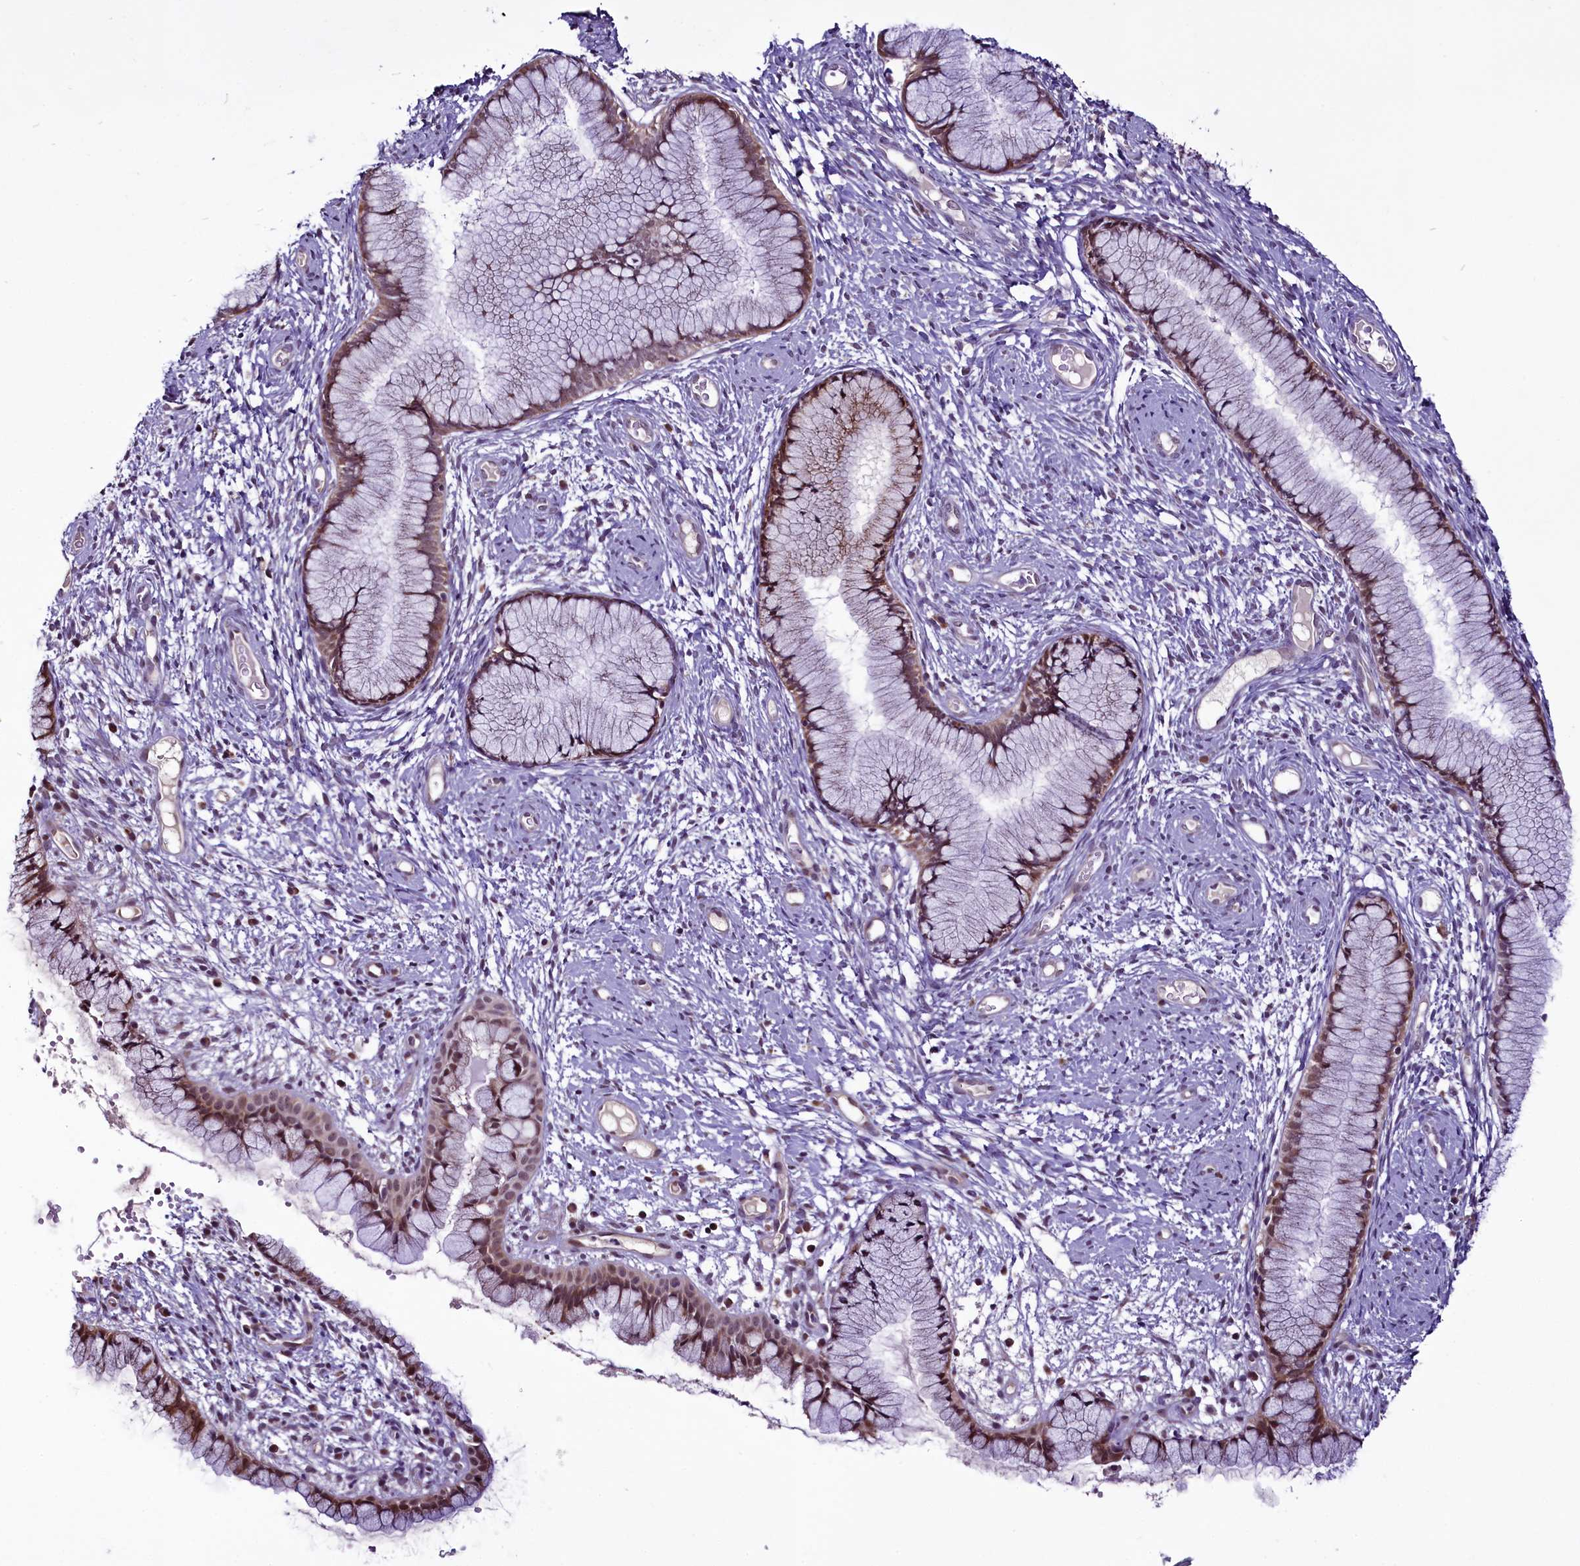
{"staining": {"intensity": "moderate", "quantity": ">75%", "location": "nuclear"}, "tissue": "cervix", "cell_type": "Glandular cells", "image_type": "normal", "snomed": [{"axis": "morphology", "description": "Normal tissue, NOS"}, {"axis": "topography", "description": "Cervix"}], "caption": "Glandular cells show medium levels of moderate nuclear expression in about >75% of cells in unremarkable human cervix.", "gene": "RPUSD2", "patient": {"sex": "female", "age": 42}}